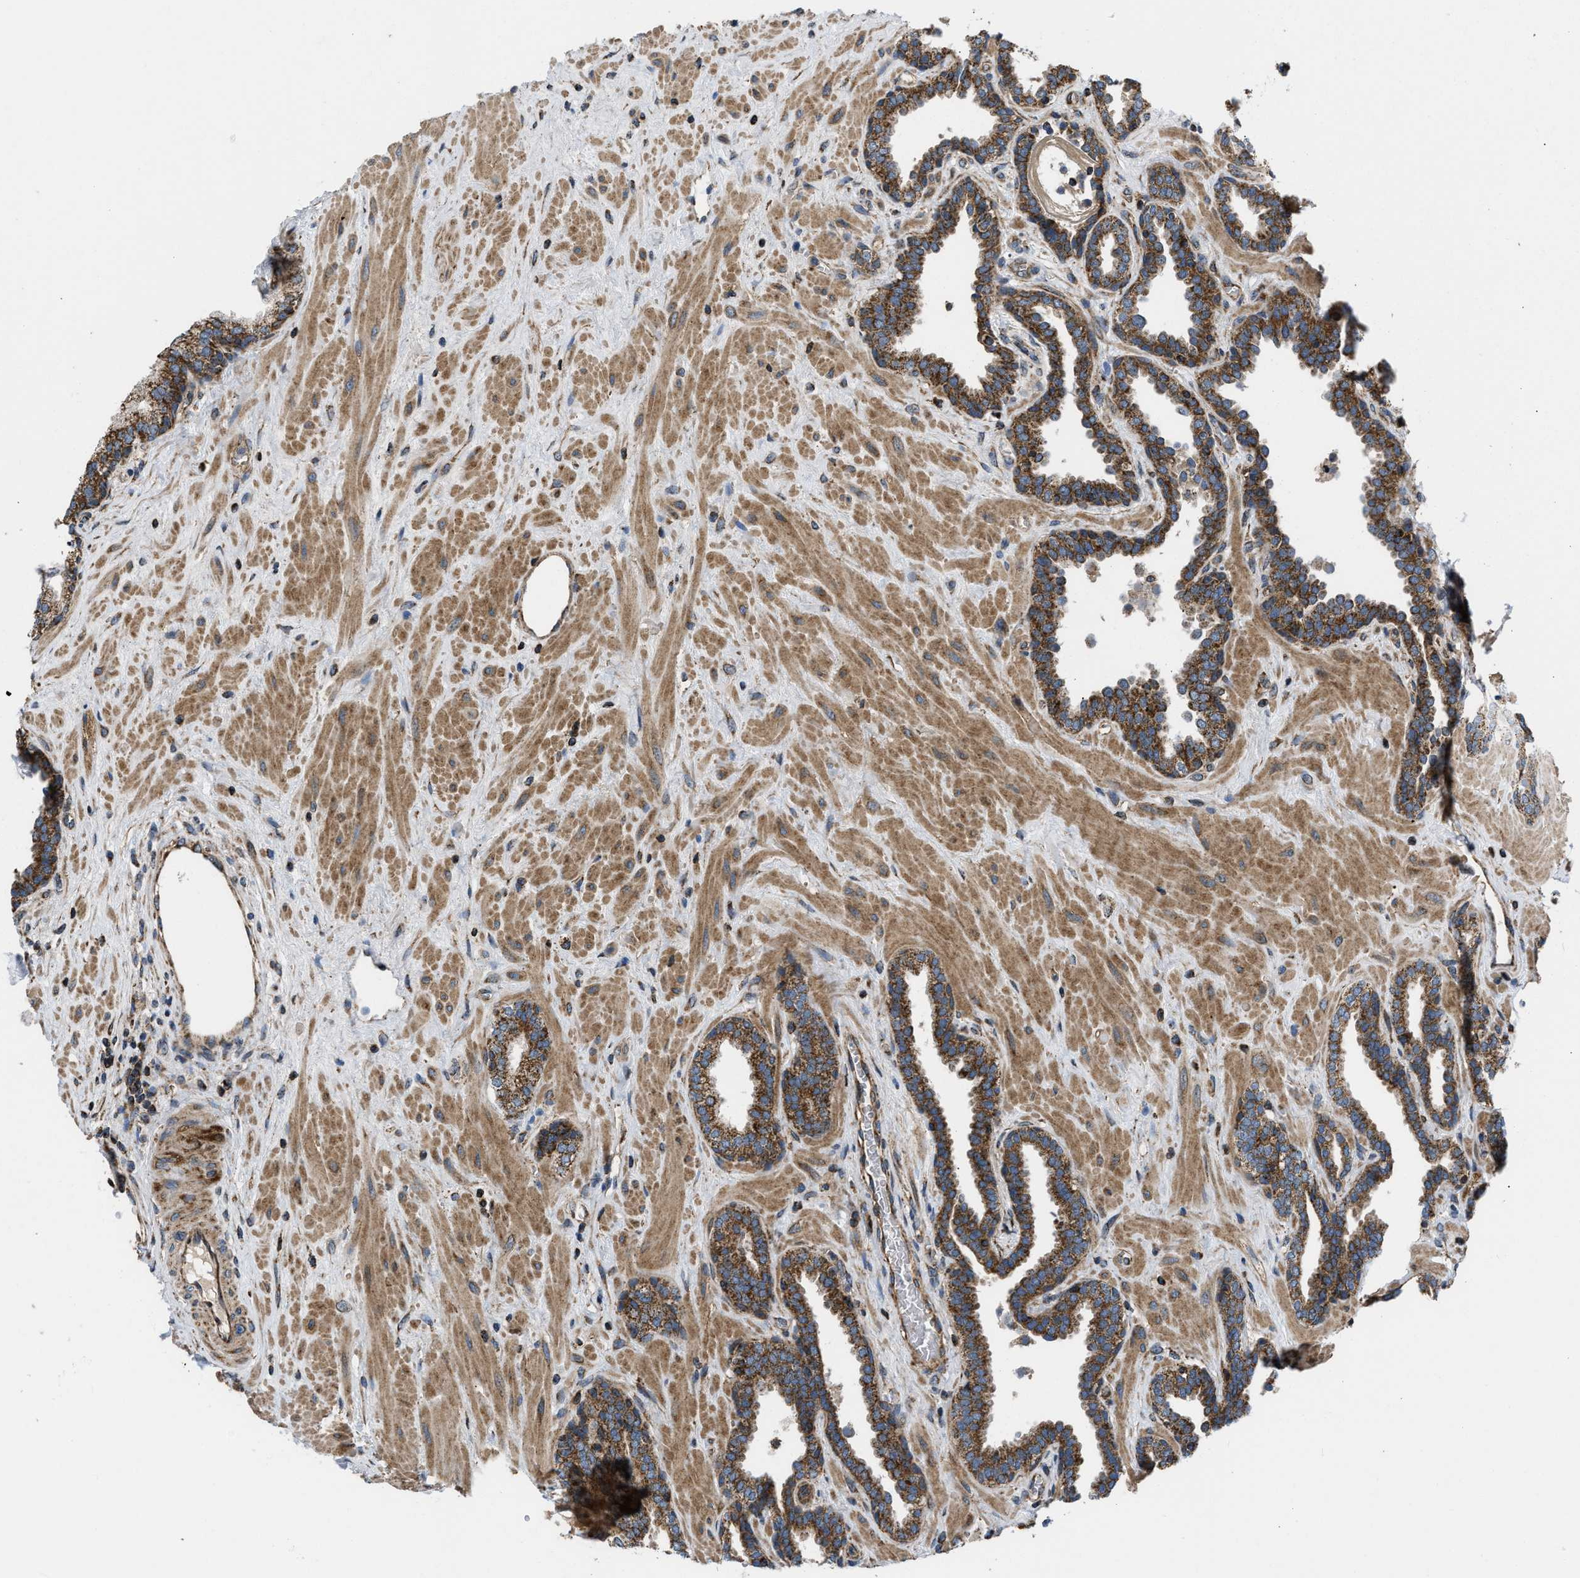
{"staining": {"intensity": "strong", "quantity": ">75%", "location": "cytoplasmic/membranous"}, "tissue": "prostate", "cell_type": "Glandular cells", "image_type": "normal", "snomed": [{"axis": "morphology", "description": "Normal tissue, NOS"}, {"axis": "topography", "description": "Prostate"}], "caption": "DAB immunohistochemical staining of benign prostate displays strong cytoplasmic/membranous protein staining in approximately >75% of glandular cells.", "gene": "OPTN", "patient": {"sex": "male", "age": 51}}